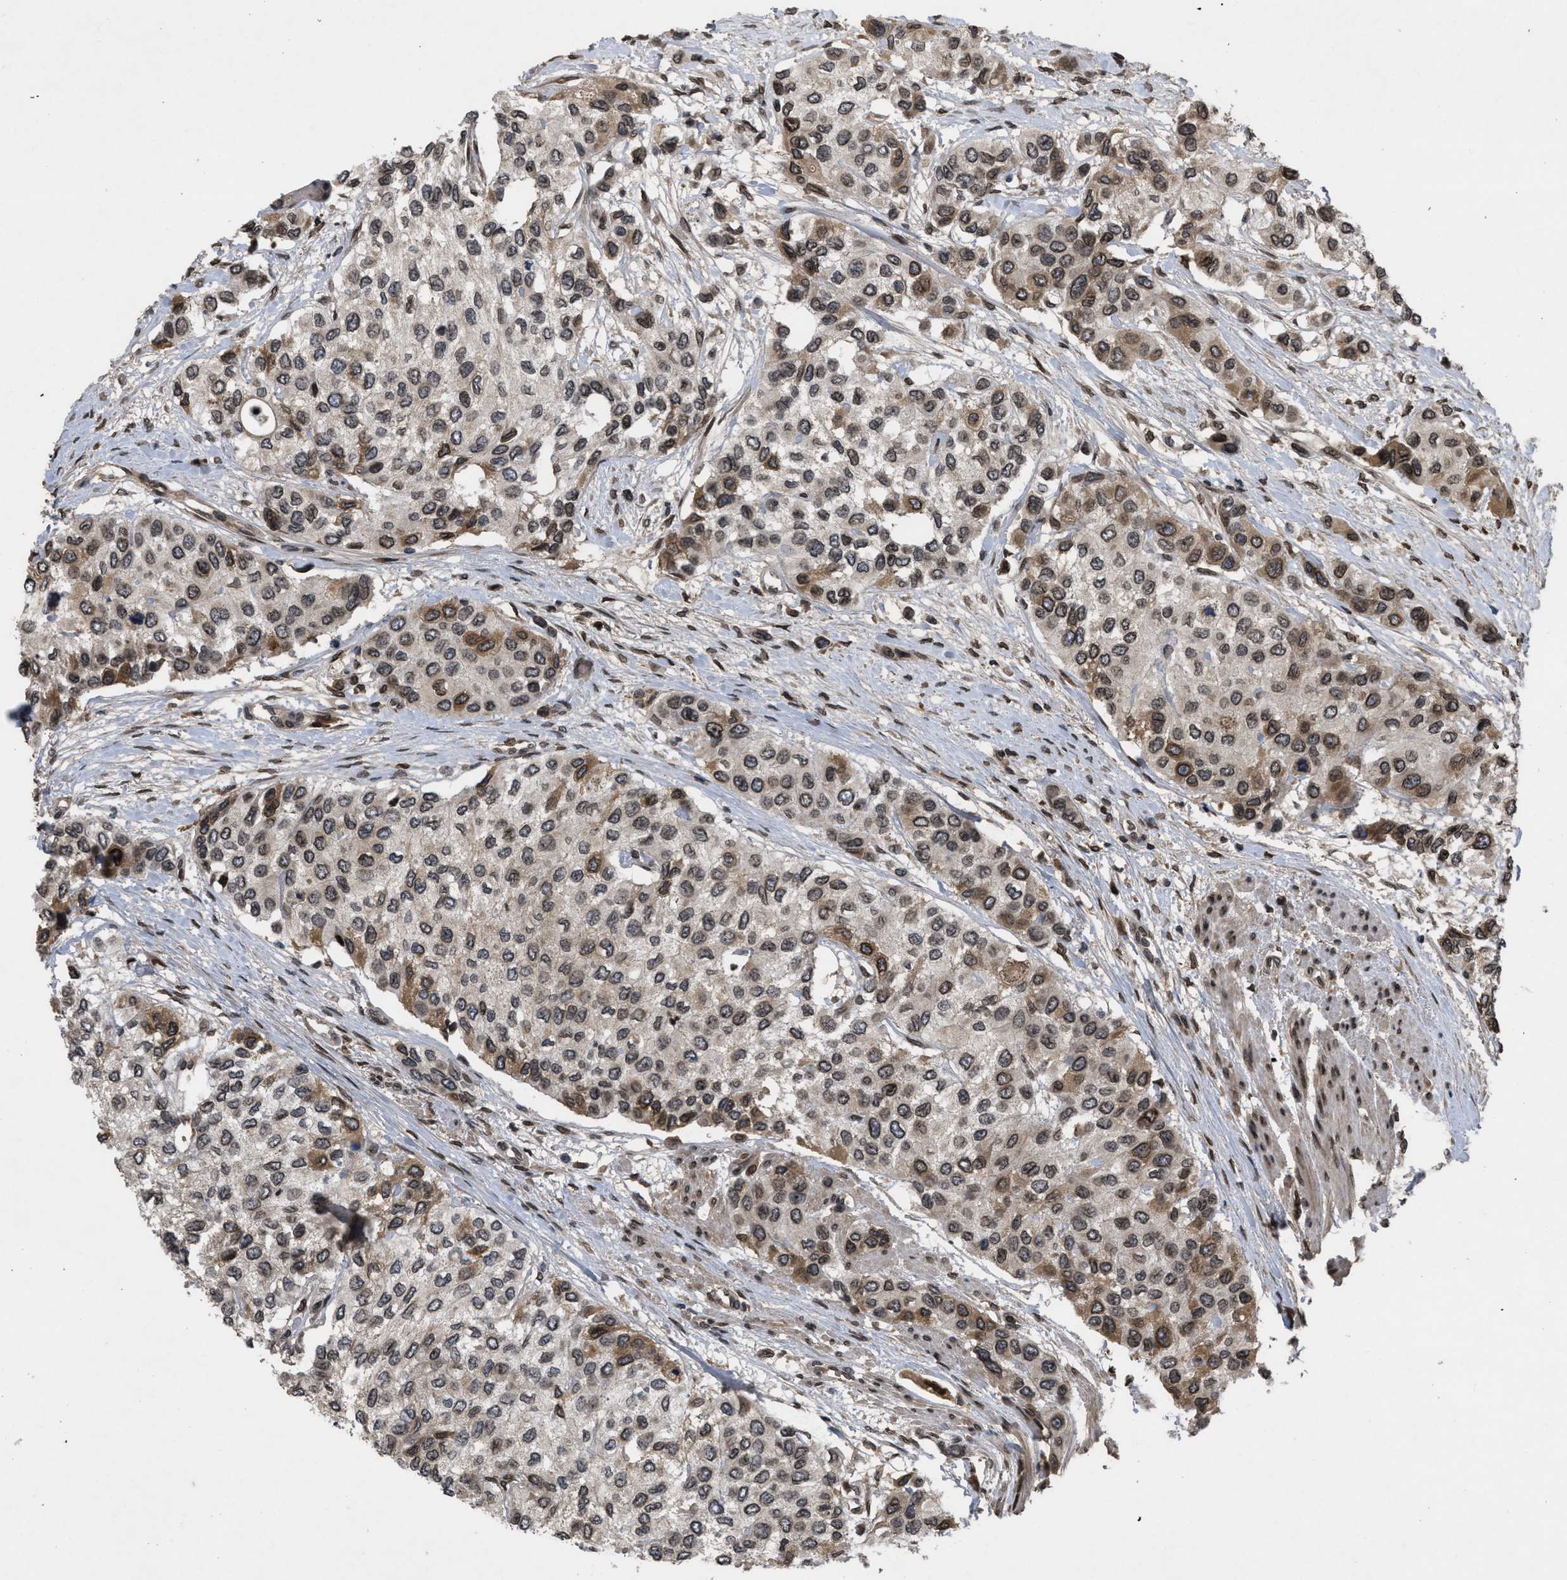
{"staining": {"intensity": "moderate", "quantity": ">75%", "location": "cytoplasmic/membranous,nuclear"}, "tissue": "urothelial cancer", "cell_type": "Tumor cells", "image_type": "cancer", "snomed": [{"axis": "morphology", "description": "Urothelial carcinoma, High grade"}, {"axis": "topography", "description": "Urinary bladder"}], "caption": "Immunohistochemical staining of urothelial cancer shows moderate cytoplasmic/membranous and nuclear protein staining in approximately >75% of tumor cells.", "gene": "CRY1", "patient": {"sex": "female", "age": 56}}